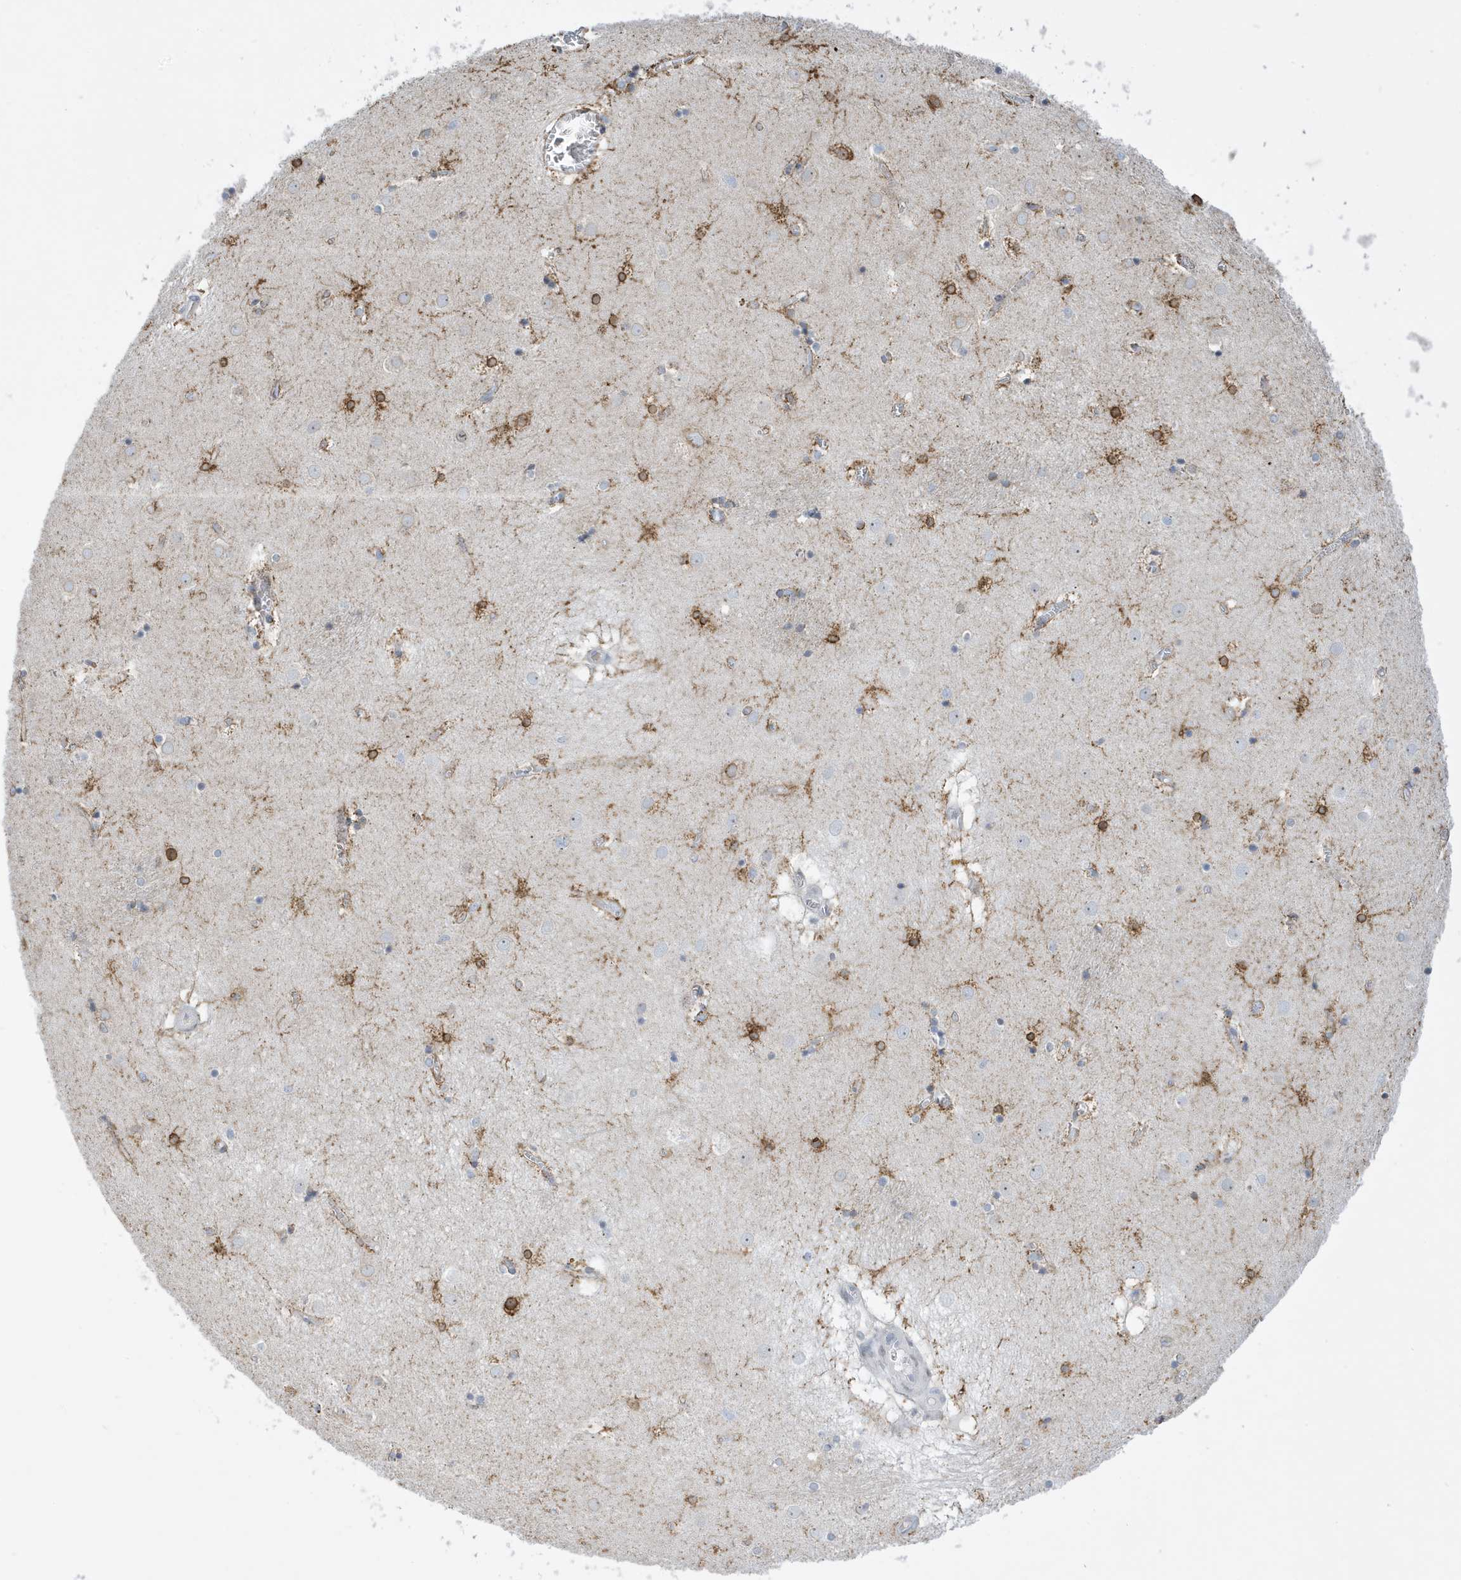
{"staining": {"intensity": "moderate", "quantity": "25%-75%", "location": "cytoplasmic/membranous"}, "tissue": "caudate", "cell_type": "Glial cells", "image_type": "normal", "snomed": [{"axis": "morphology", "description": "Normal tissue, NOS"}, {"axis": "topography", "description": "Lateral ventricle wall"}], "caption": "High-power microscopy captured an immunohistochemistry (IHC) photomicrograph of normal caudate, revealing moderate cytoplasmic/membranous staining in approximately 25%-75% of glial cells. (Stains: DAB in brown, nuclei in blue, Microscopy: brightfield microscopy at high magnification).", "gene": "SEMA3F", "patient": {"sex": "male", "age": 70}}